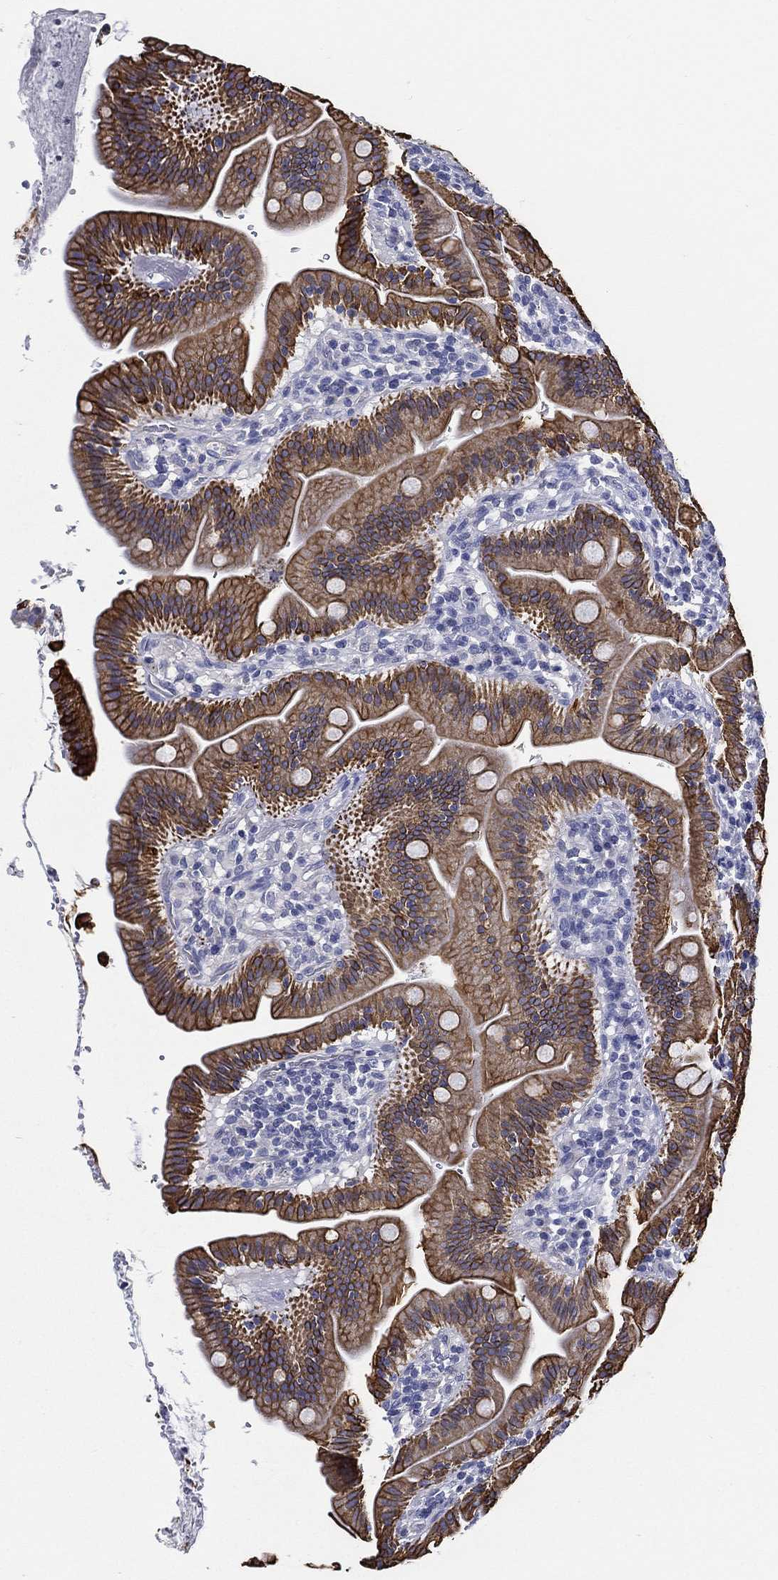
{"staining": {"intensity": "strong", "quantity": ">75%", "location": "cytoplasmic/membranous"}, "tissue": "small intestine", "cell_type": "Glandular cells", "image_type": "normal", "snomed": [{"axis": "morphology", "description": "Normal tissue, NOS"}, {"axis": "topography", "description": "Small intestine"}], "caption": "Immunohistochemistry (IHC) (DAB (3,3'-diaminobenzidine)) staining of normal human small intestine demonstrates strong cytoplasmic/membranous protein expression in about >75% of glandular cells. Immunohistochemistry stains the protein of interest in brown and the nuclei are stained blue.", "gene": "NEDD9", "patient": {"sex": "male", "age": 26}}